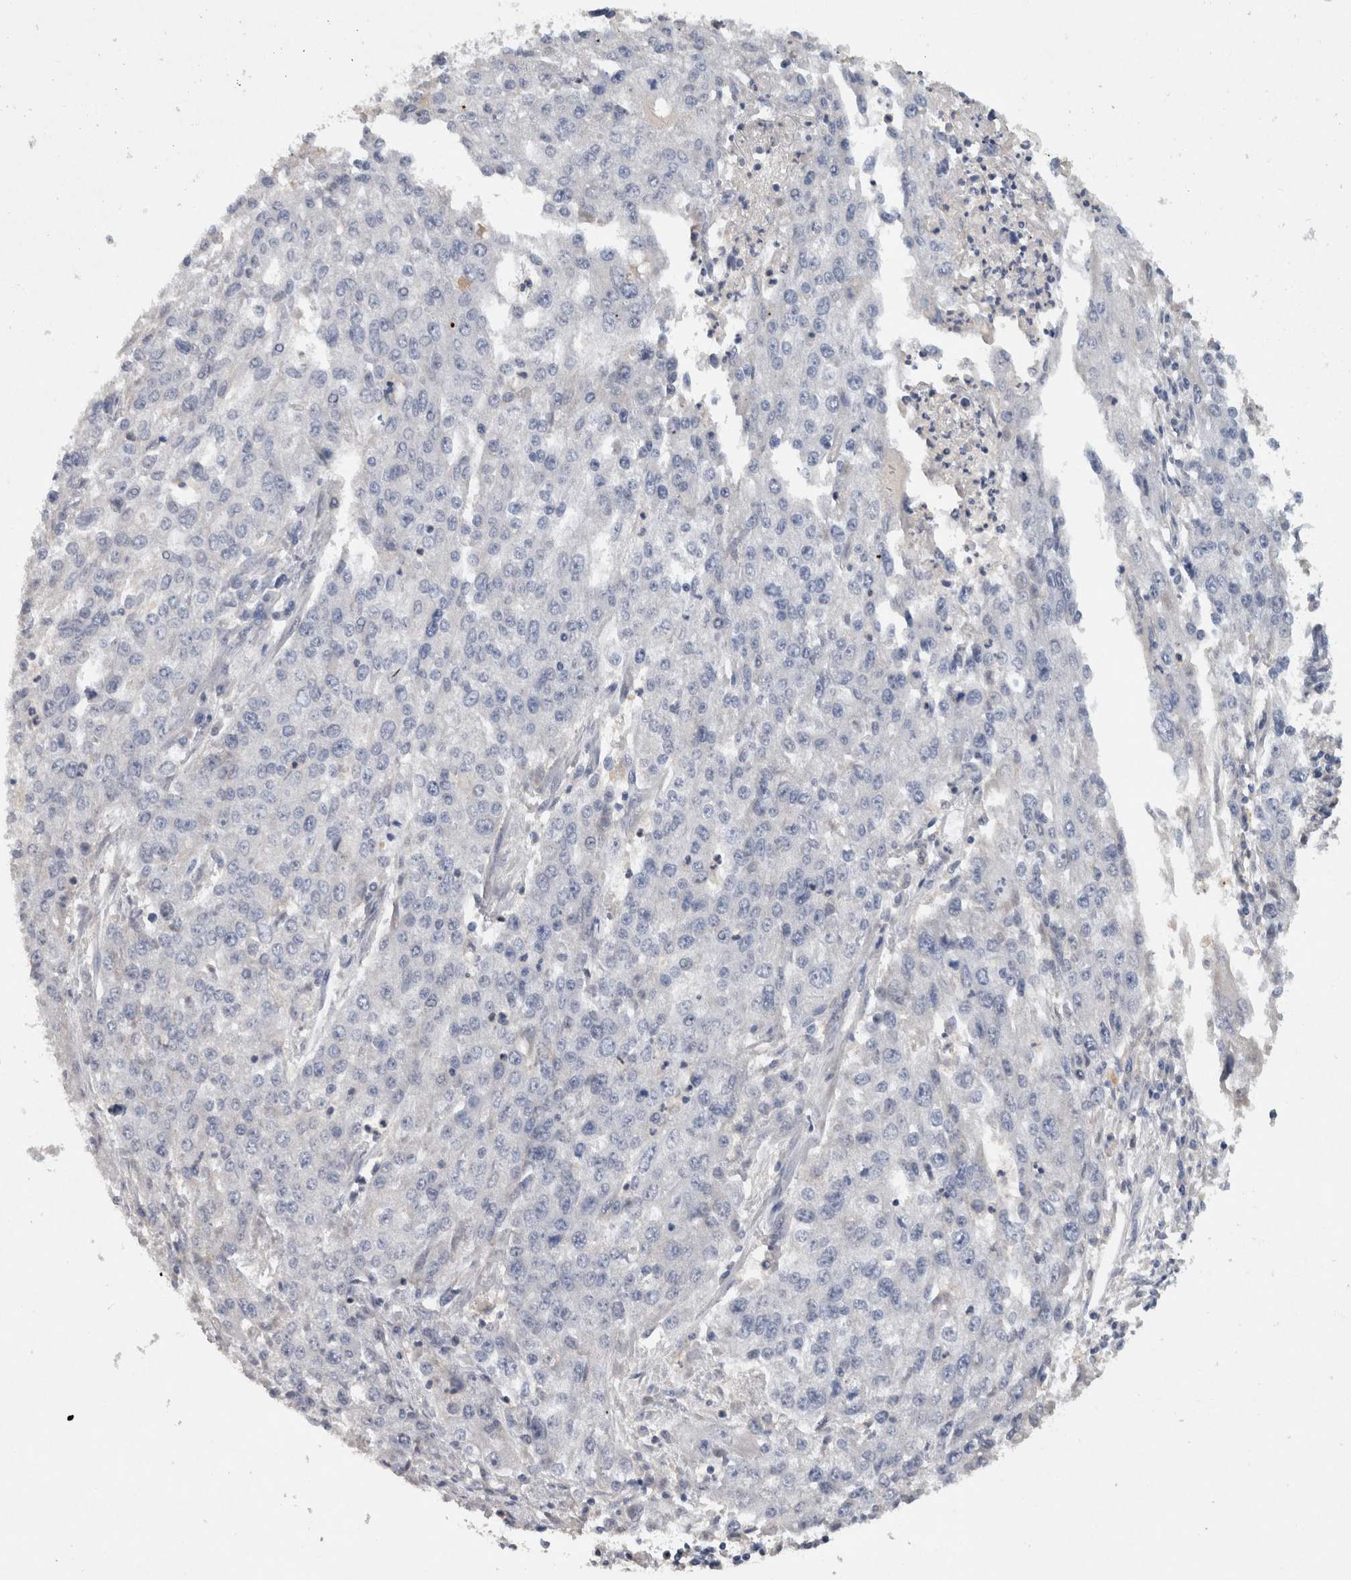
{"staining": {"intensity": "negative", "quantity": "none", "location": "none"}, "tissue": "endometrial cancer", "cell_type": "Tumor cells", "image_type": "cancer", "snomed": [{"axis": "morphology", "description": "Adenocarcinoma, NOS"}, {"axis": "topography", "description": "Endometrium"}], "caption": "An image of adenocarcinoma (endometrial) stained for a protein exhibits no brown staining in tumor cells.", "gene": "HEXD", "patient": {"sex": "female", "age": 49}}